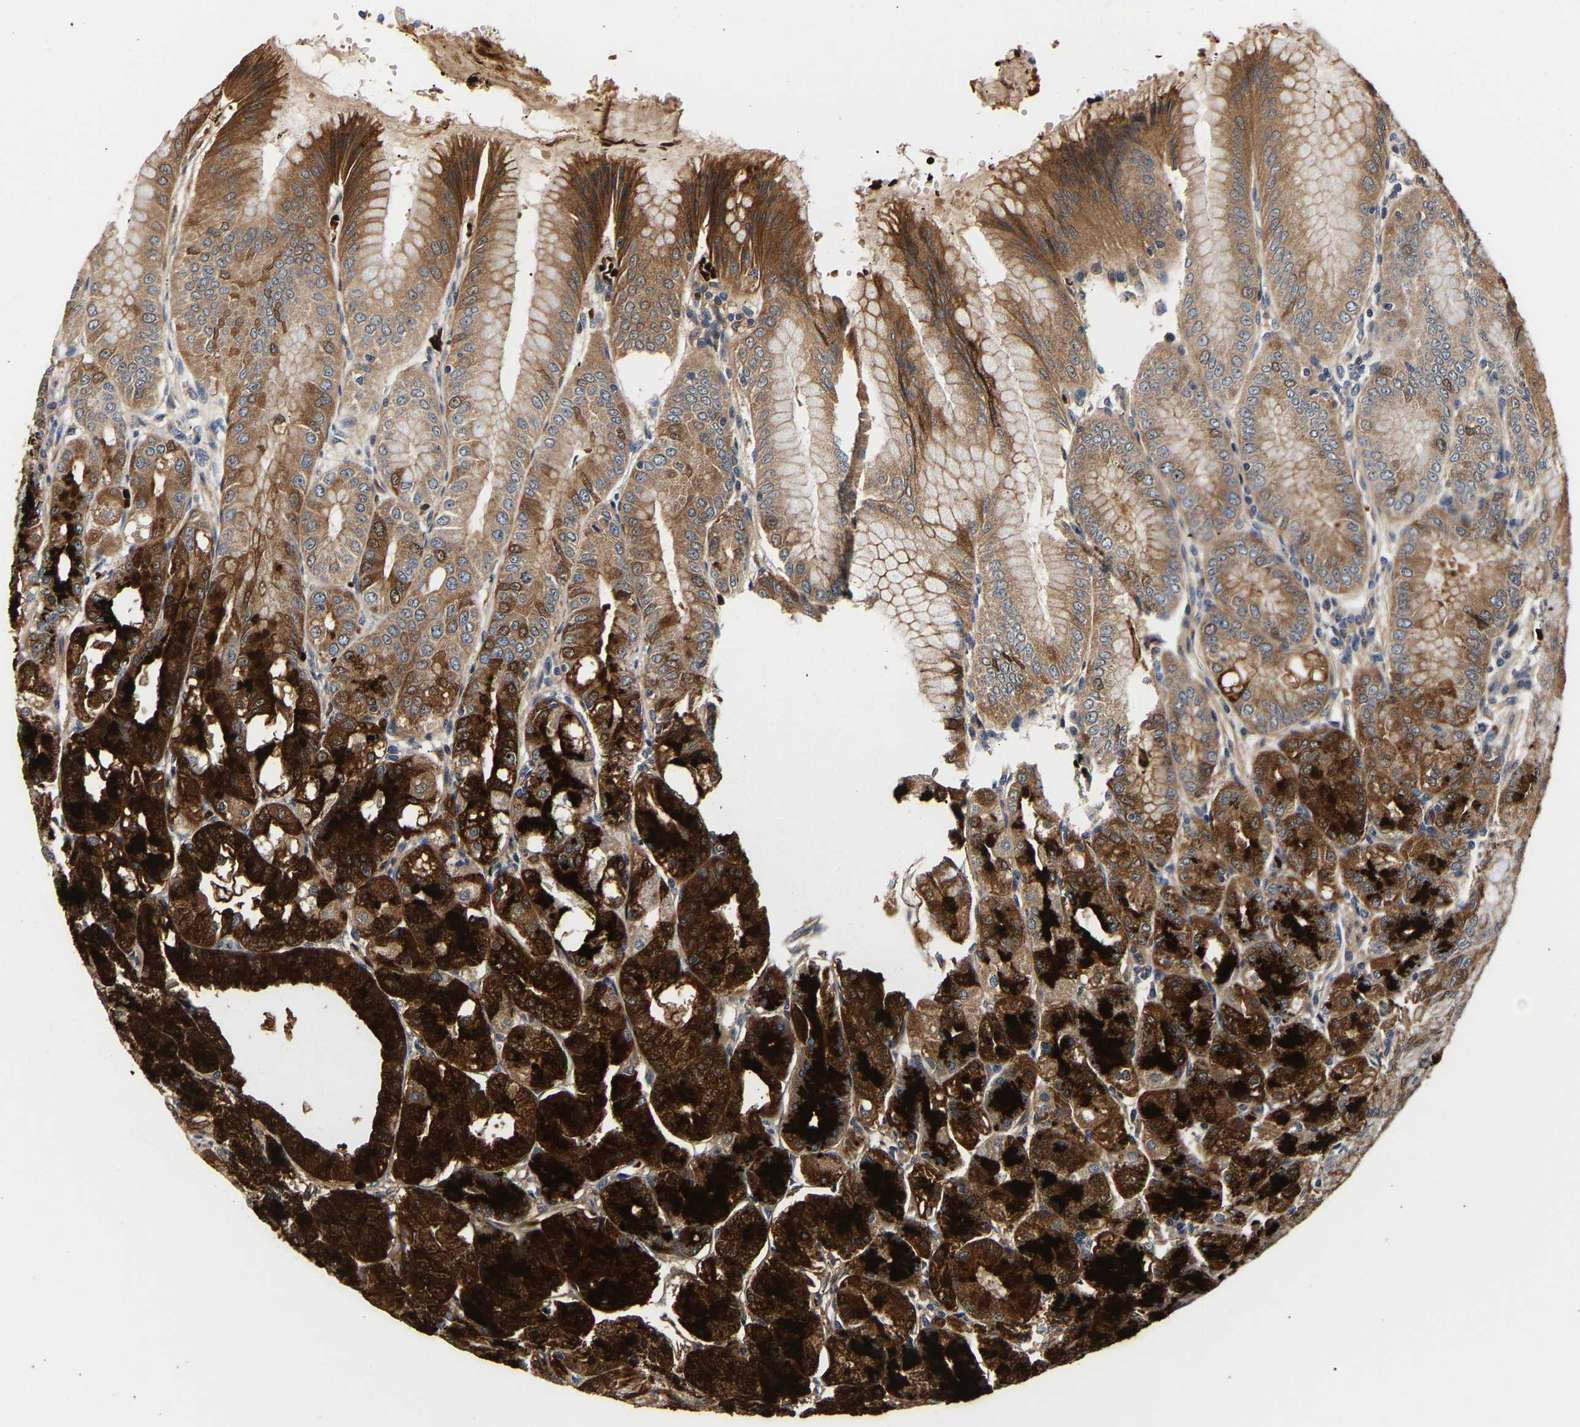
{"staining": {"intensity": "strong", "quantity": ">75%", "location": "cytoplasmic/membranous"}, "tissue": "stomach", "cell_type": "Glandular cells", "image_type": "normal", "snomed": [{"axis": "morphology", "description": "Normal tissue, NOS"}, {"axis": "topography", "description": "Stomach, lower"}], "caption": "Brown immunohistochemical staining in benign stomach shows strong cytoplasmic/membranous staining in approximately >75% of glandular cells.", "gene": "LRBA", "patient": {"sex": "male", "age": 71}}